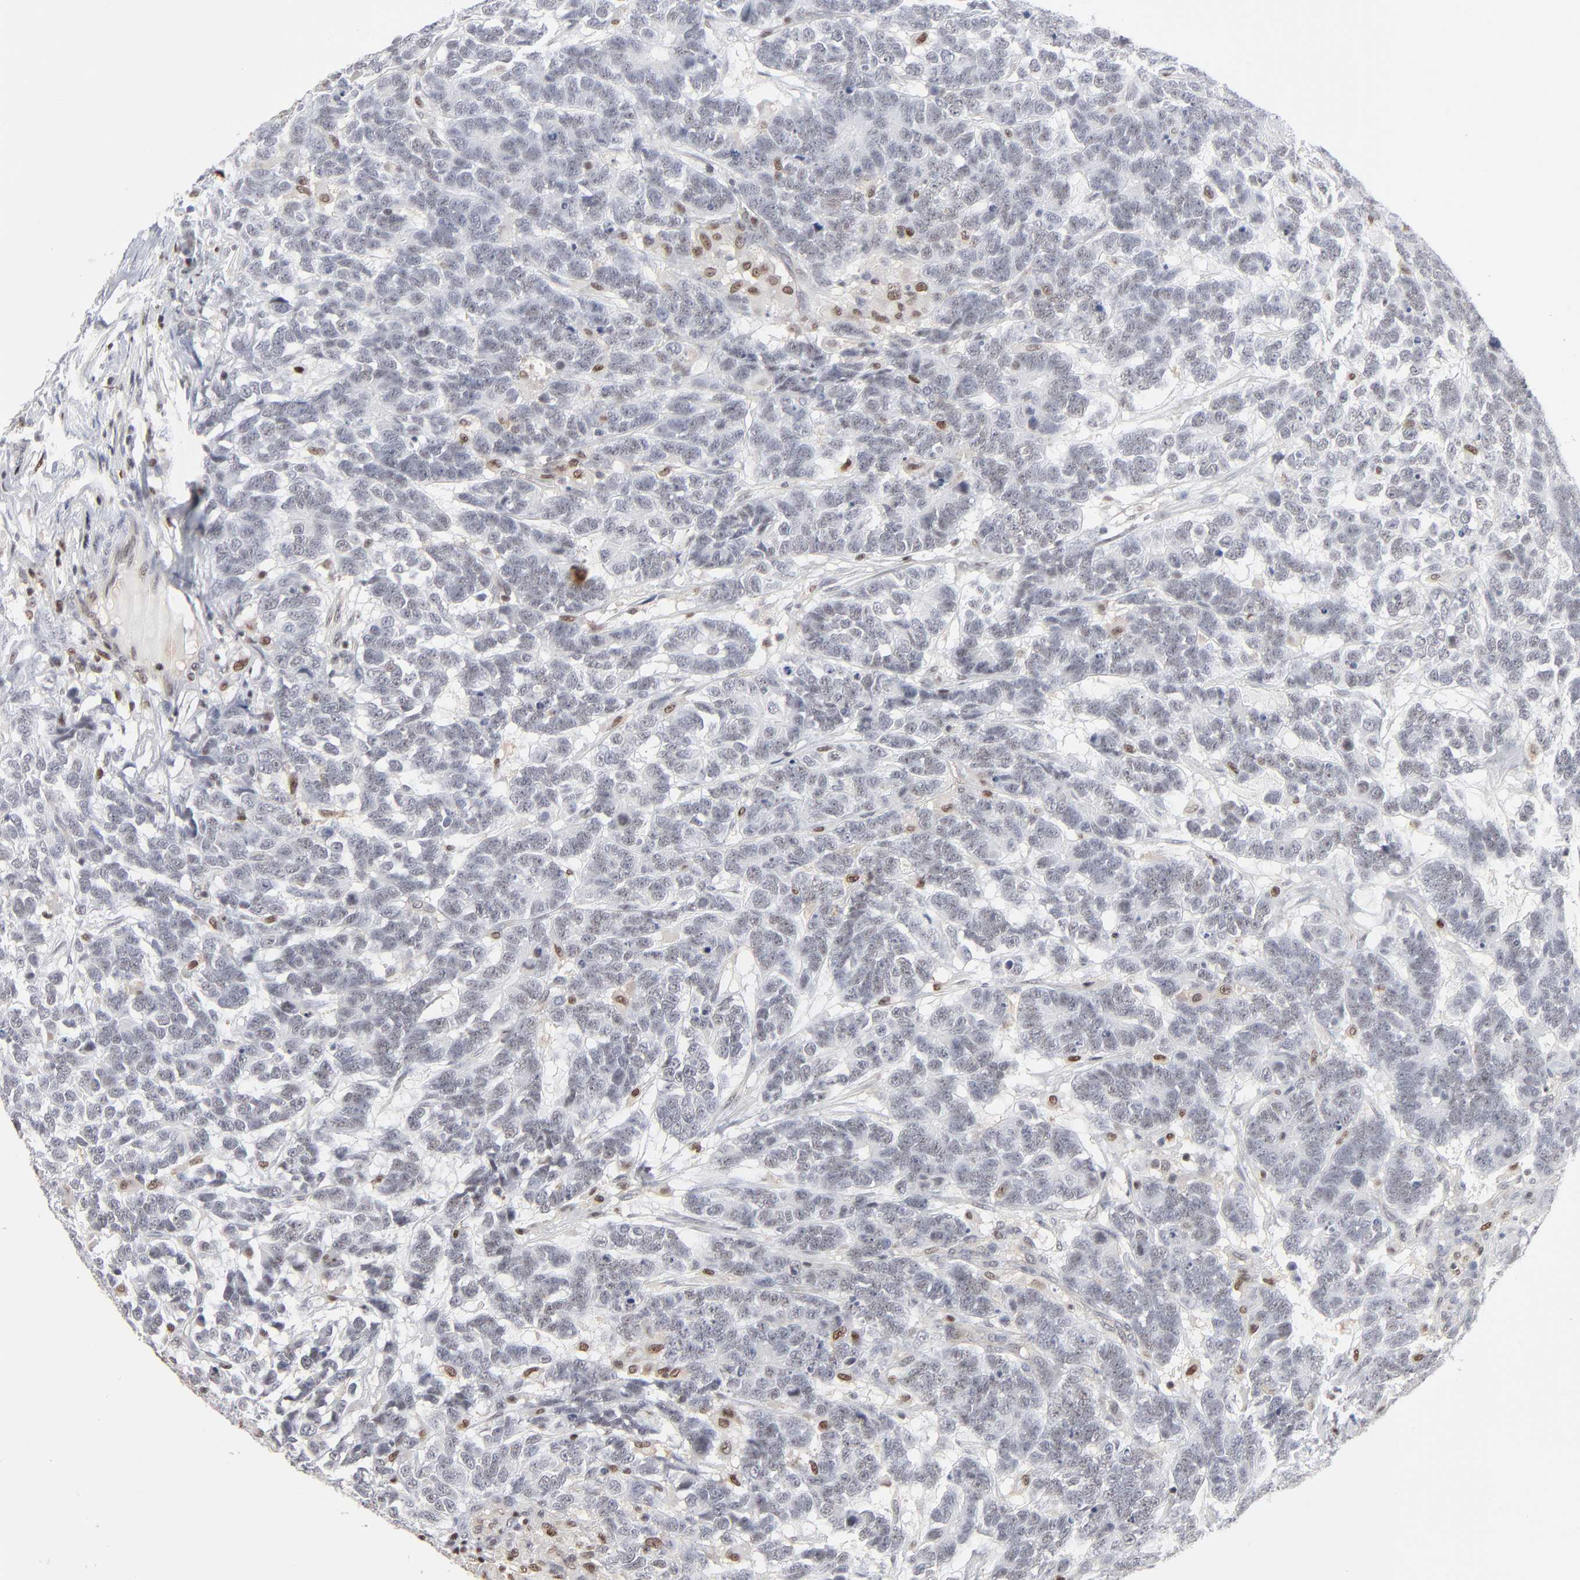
{"staining": {"intensity": "negative", "quantity": "none", "location": "none"}, "tissue": "testis cancer", "cell_type": "Tumor cells", "image_type": "cancer", "snomed": [{"axis": "morphology", "description": "Carcinoma, Embryonal, NOS"}, {"axis": "topography", "description": "Testis"}], "caption": "Tumor cells are negative for protein expression in human embryonal carcinoma (testis). Brightfield microscopy of immunohistochemistry stained with DAB (3,3'-diaminobenzidine) (brown) and hematoxylin (blue), captured at high magnification.", "gene": "MAX", "patient": {"sex": "male", "age": 26}}